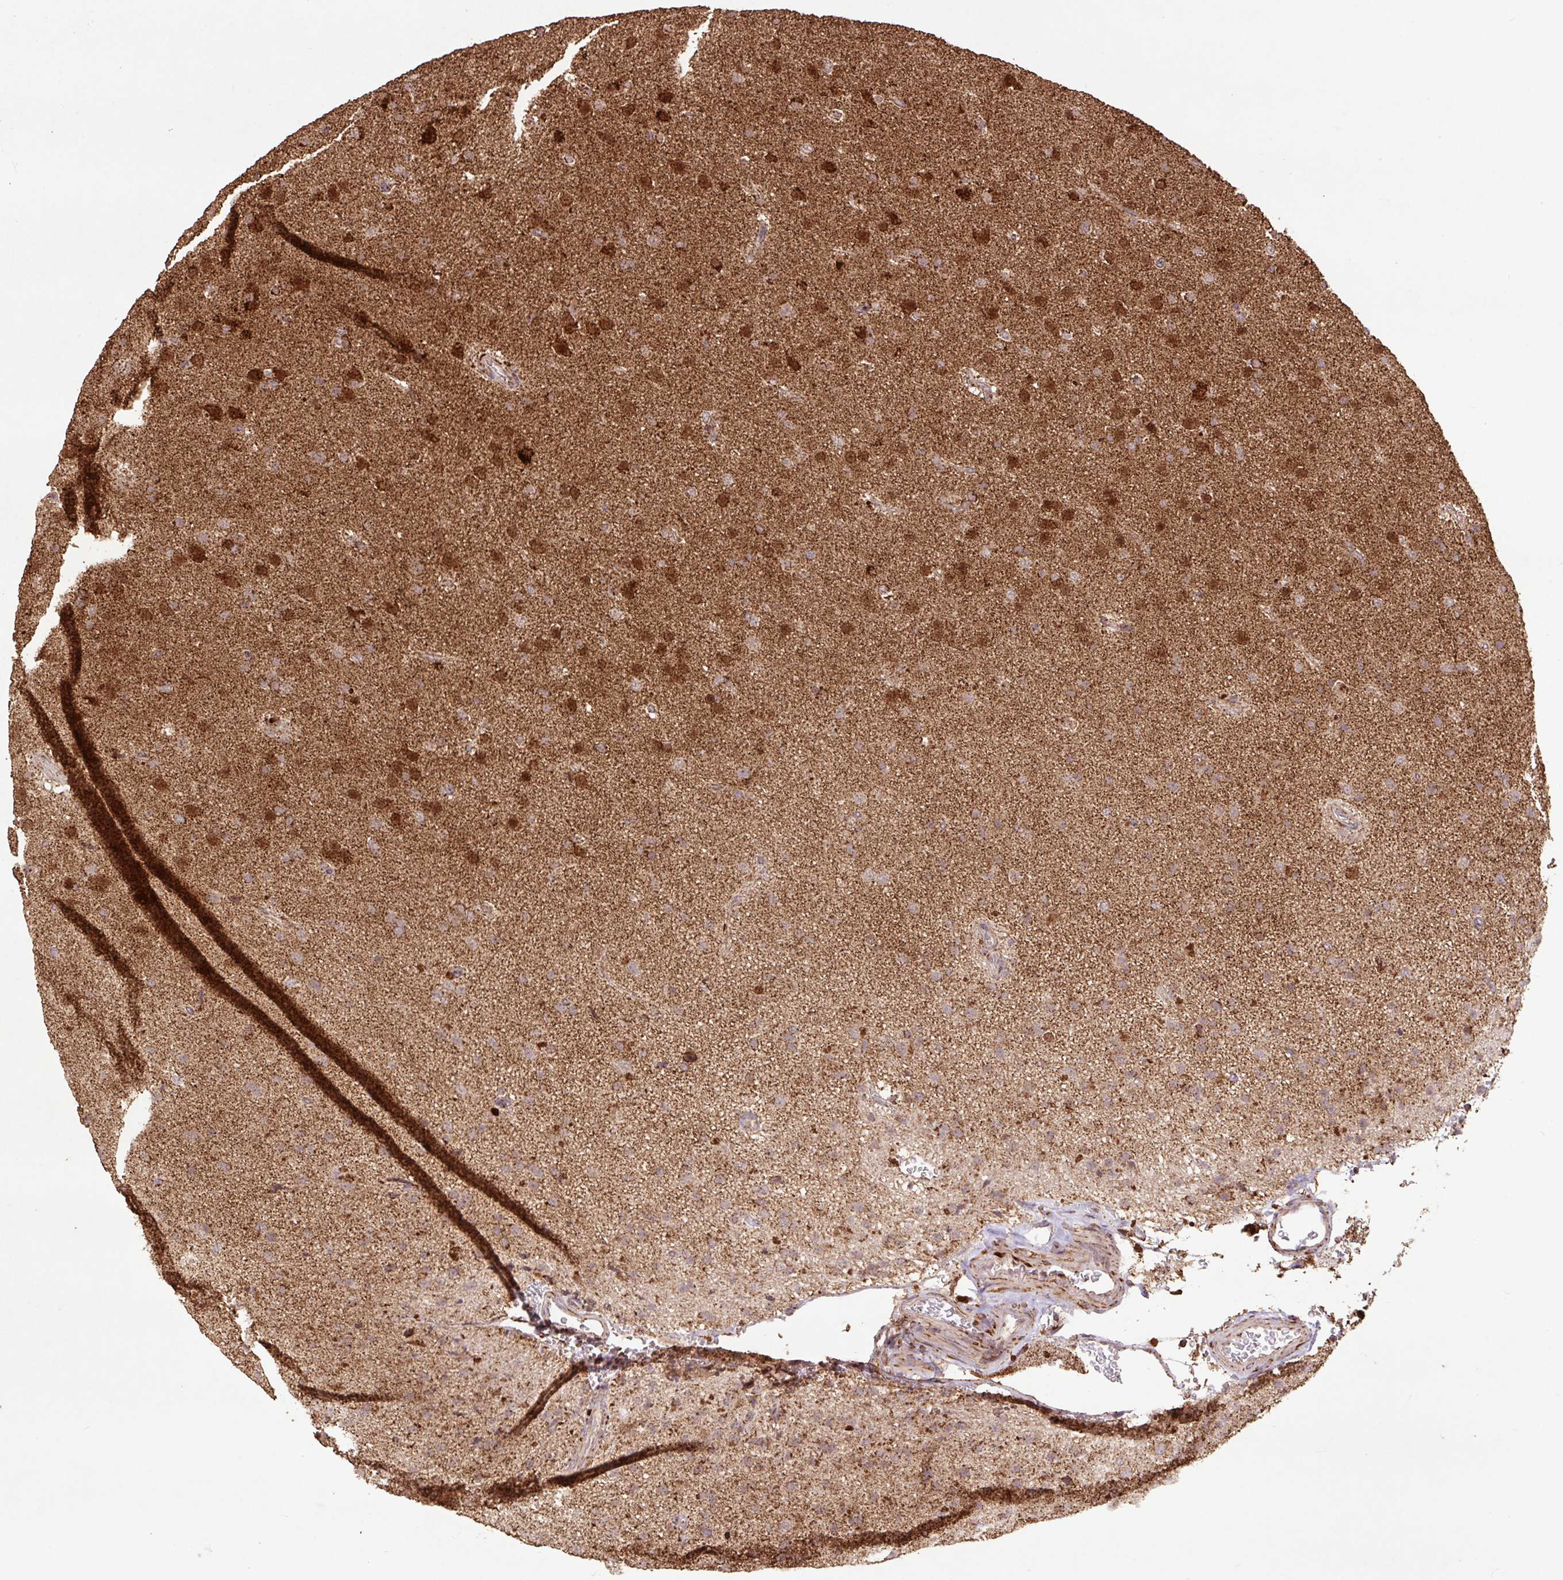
{"staining": {"intensity": "moderate", "quantity": ">75%", "location": "cytoplasmic/membranous,nuclear"}, "tissue": "glioma", "cell_type": "Tumor cells", "image_type": "cancer", "snomed": [{"axis": "morphology", "description": "Glioma, malignant, Low grade"}, {"axis": "topography", "description": "Brain"}], "caption": "Immunohistochemistry (IHC) photomicrograph of neoplastic tissue: human glioma stained using immunohistochemistry (IHC) displays medium levels of moderate protein expression localized specifically in the cytoplasmic/membranous and nuclear of tumor cells, appearing as a cytoplasmic/membranous and nuclear brown color.", "gene": "ATP5F1A", "patient": {"sex": "male", "age": 65}}